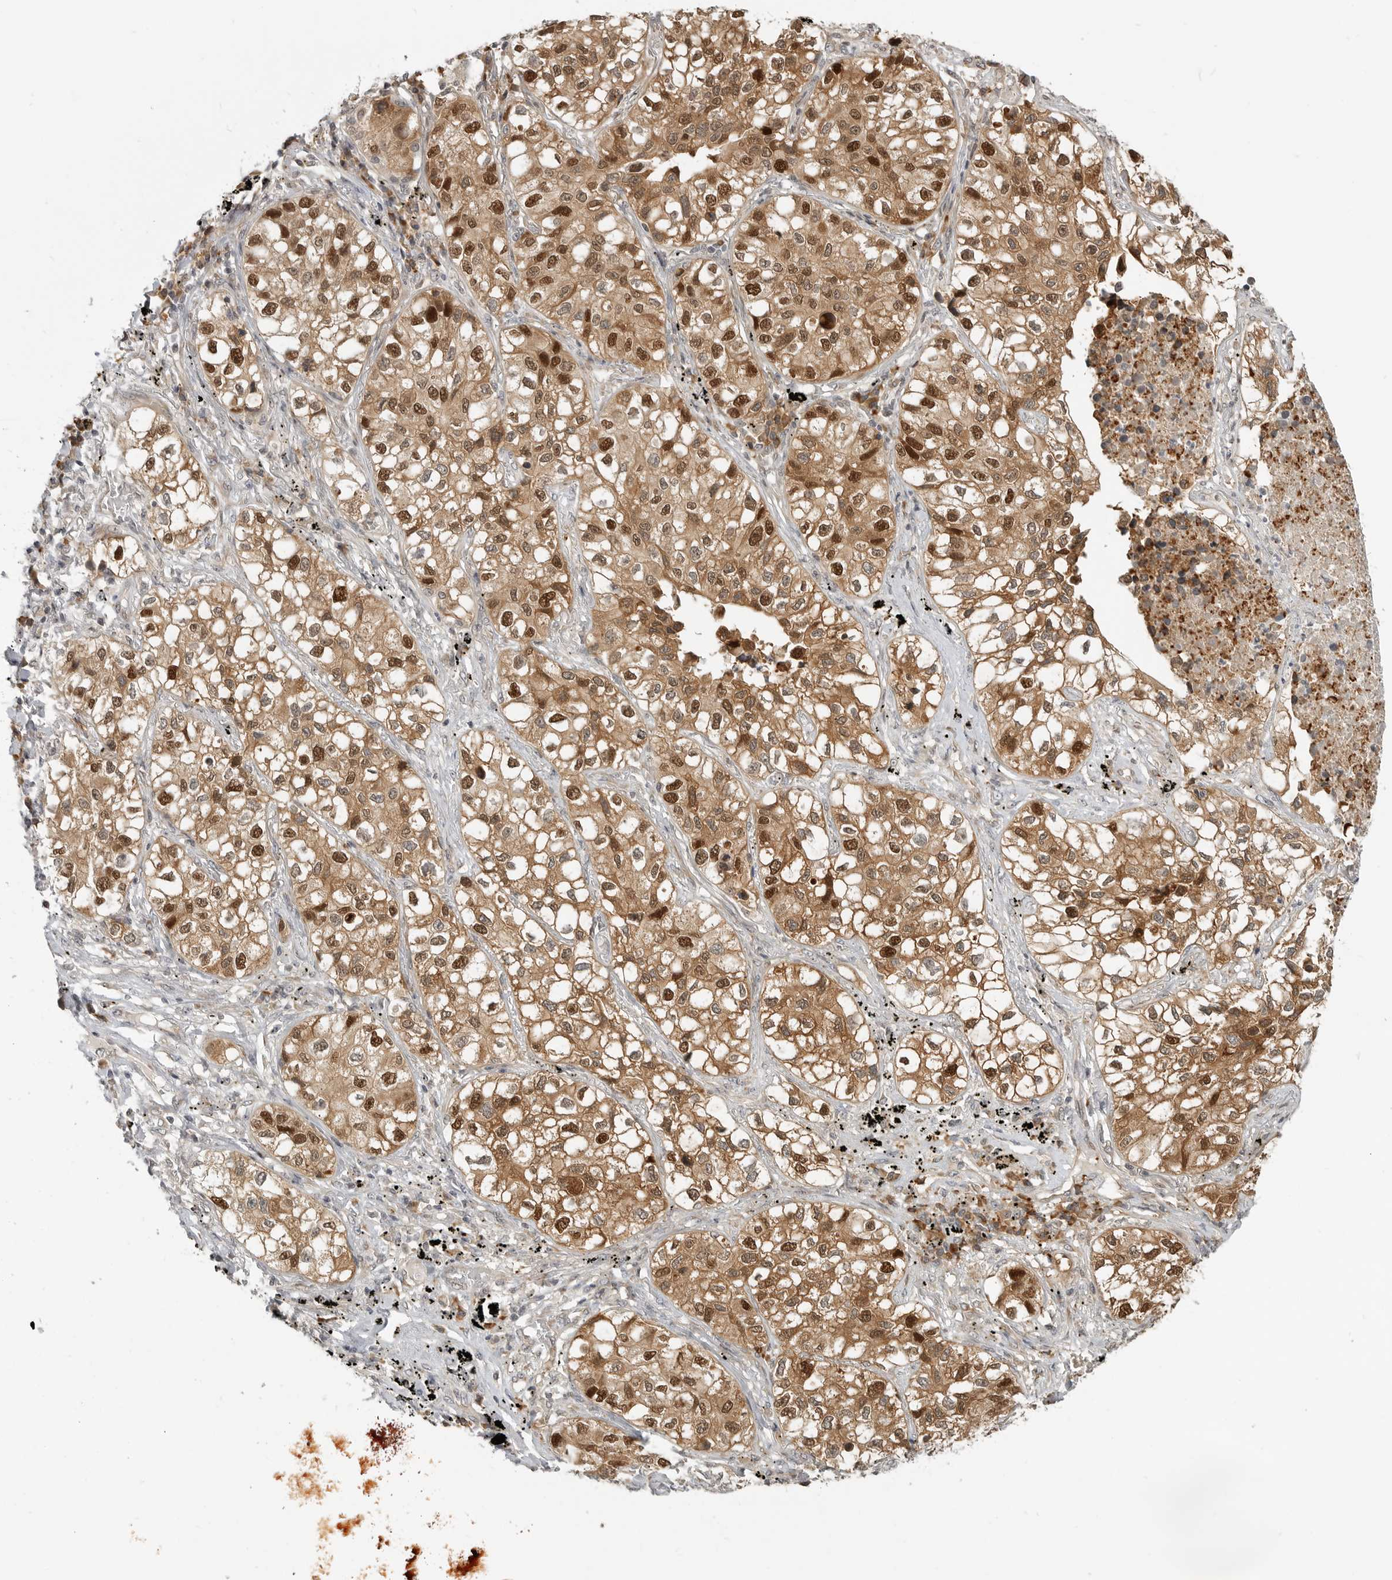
{"staining": {"intensity": "moderate", "quantity": ">75%", "location": "cytoplasmic/membranous,nuclear"}, "tissue": "lung cancer", "cell_type": "Tumor cells", "image_type": "cancer", "snomed": [{"axis": "morphology", "description": "Adenocarcinoma, NOS"}, {"axis": "topography", "description": "Lung"}], "caption": "Protein expression analysis of lung cancer (adenocarcinoma) exhibits moderate cytoplasmic/membranous and nuclear staining in about >75% of tumor cells.", "gene": "CEP295NL", "patient": {"sex": "male", "age": 63}}